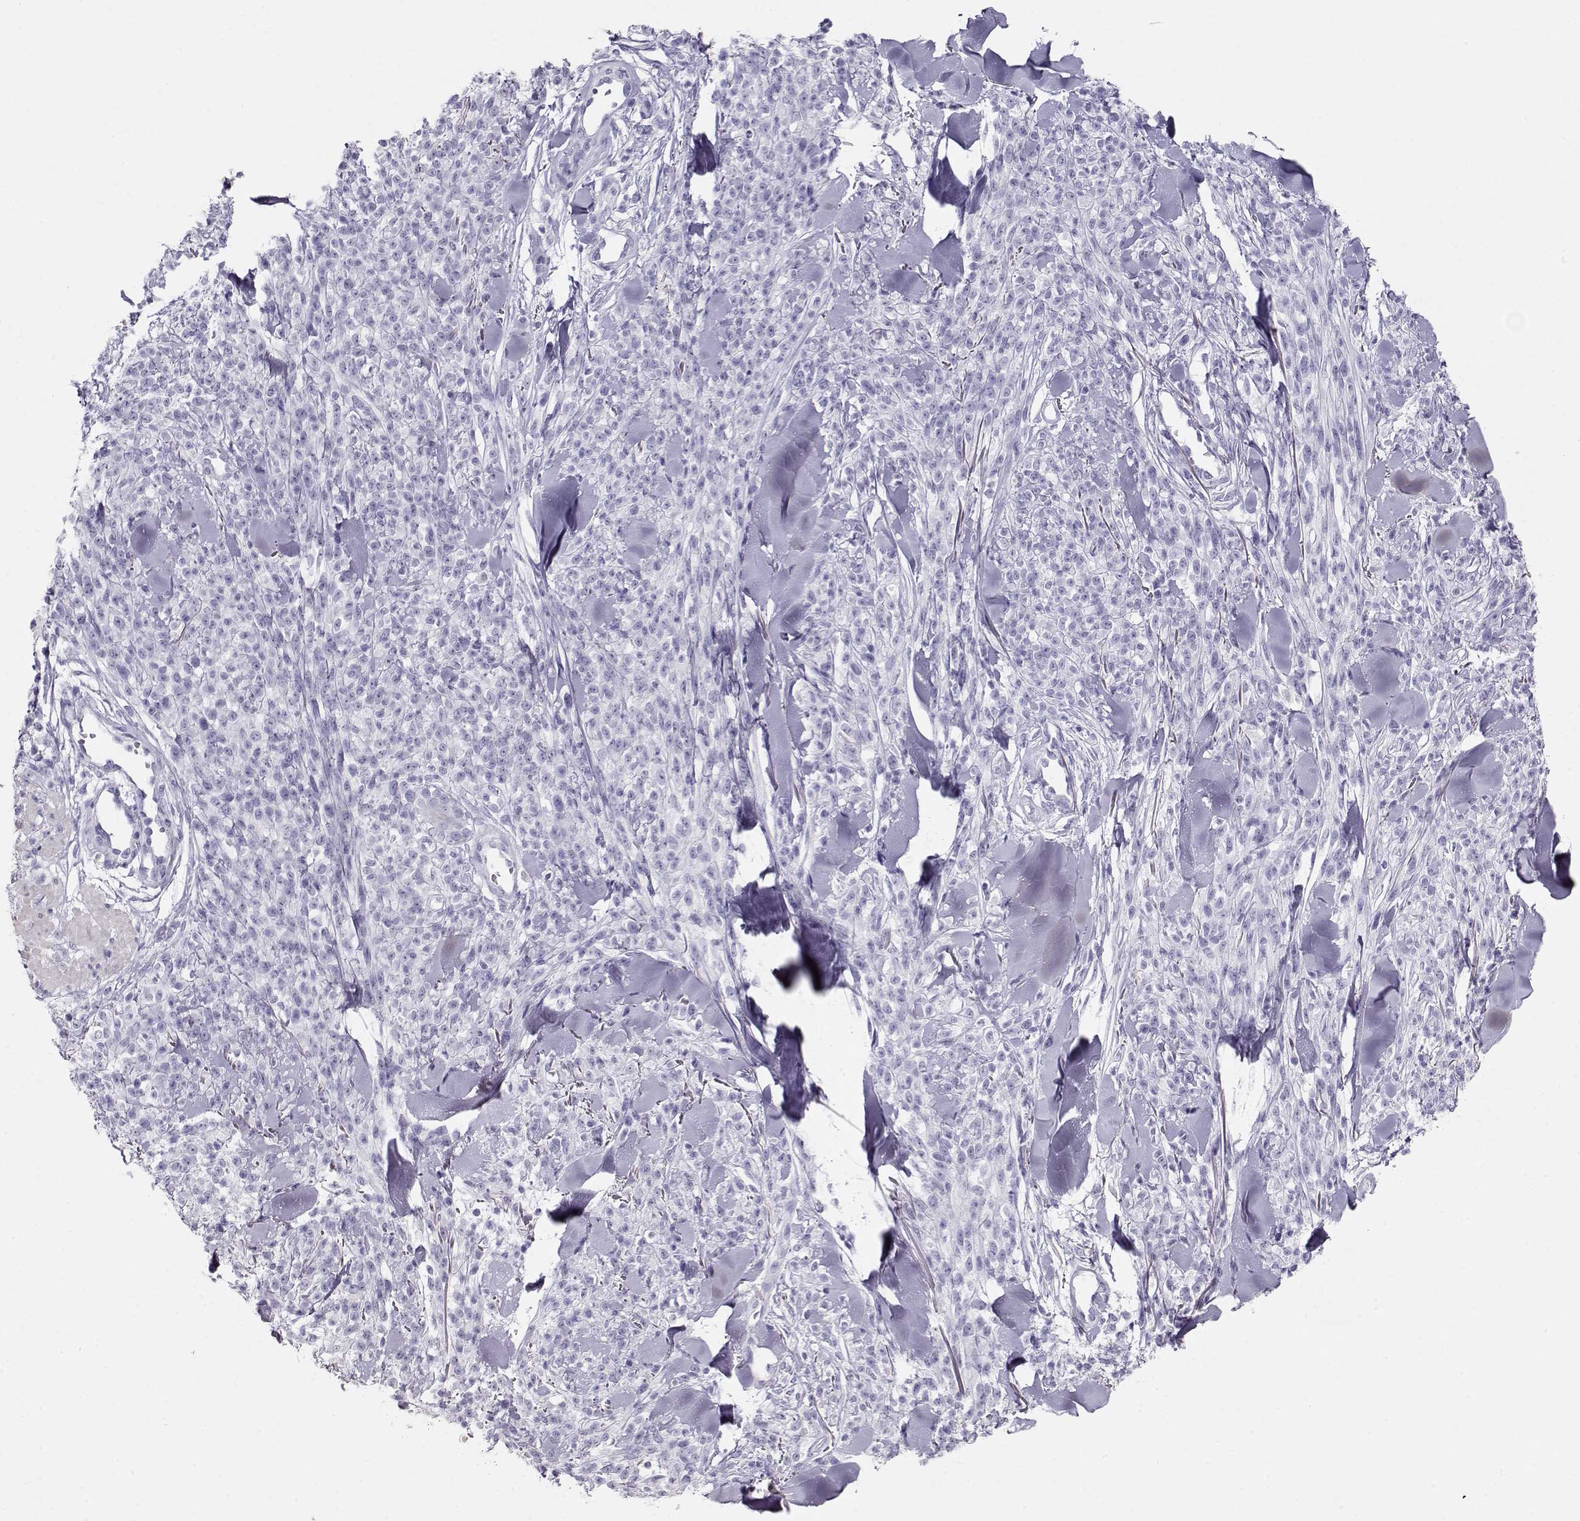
{"staining": {"intensity": "negative", "quantity": "none", "location": "none"}, "tissue": "melanoma", "cell_type": "Tumor cells", "image_type": "cancer", "snomed": [{"axis": "morphology", "description": "Malignant melanoma, NOS"}, {"axis": "topography", "description": "Skin"}, {"axis": "topography", "description": "Skin of trunk"}], "caption": "A micrograph of human malignant melanoma is negative for staining in tumor cells. (Brightfield microscopy of DAB (3,3'-diaminobenzidine) immunohistochemistry at high magnification).", "gene": "ACTN2", "patient": {"sex": "male", "age": 74}}